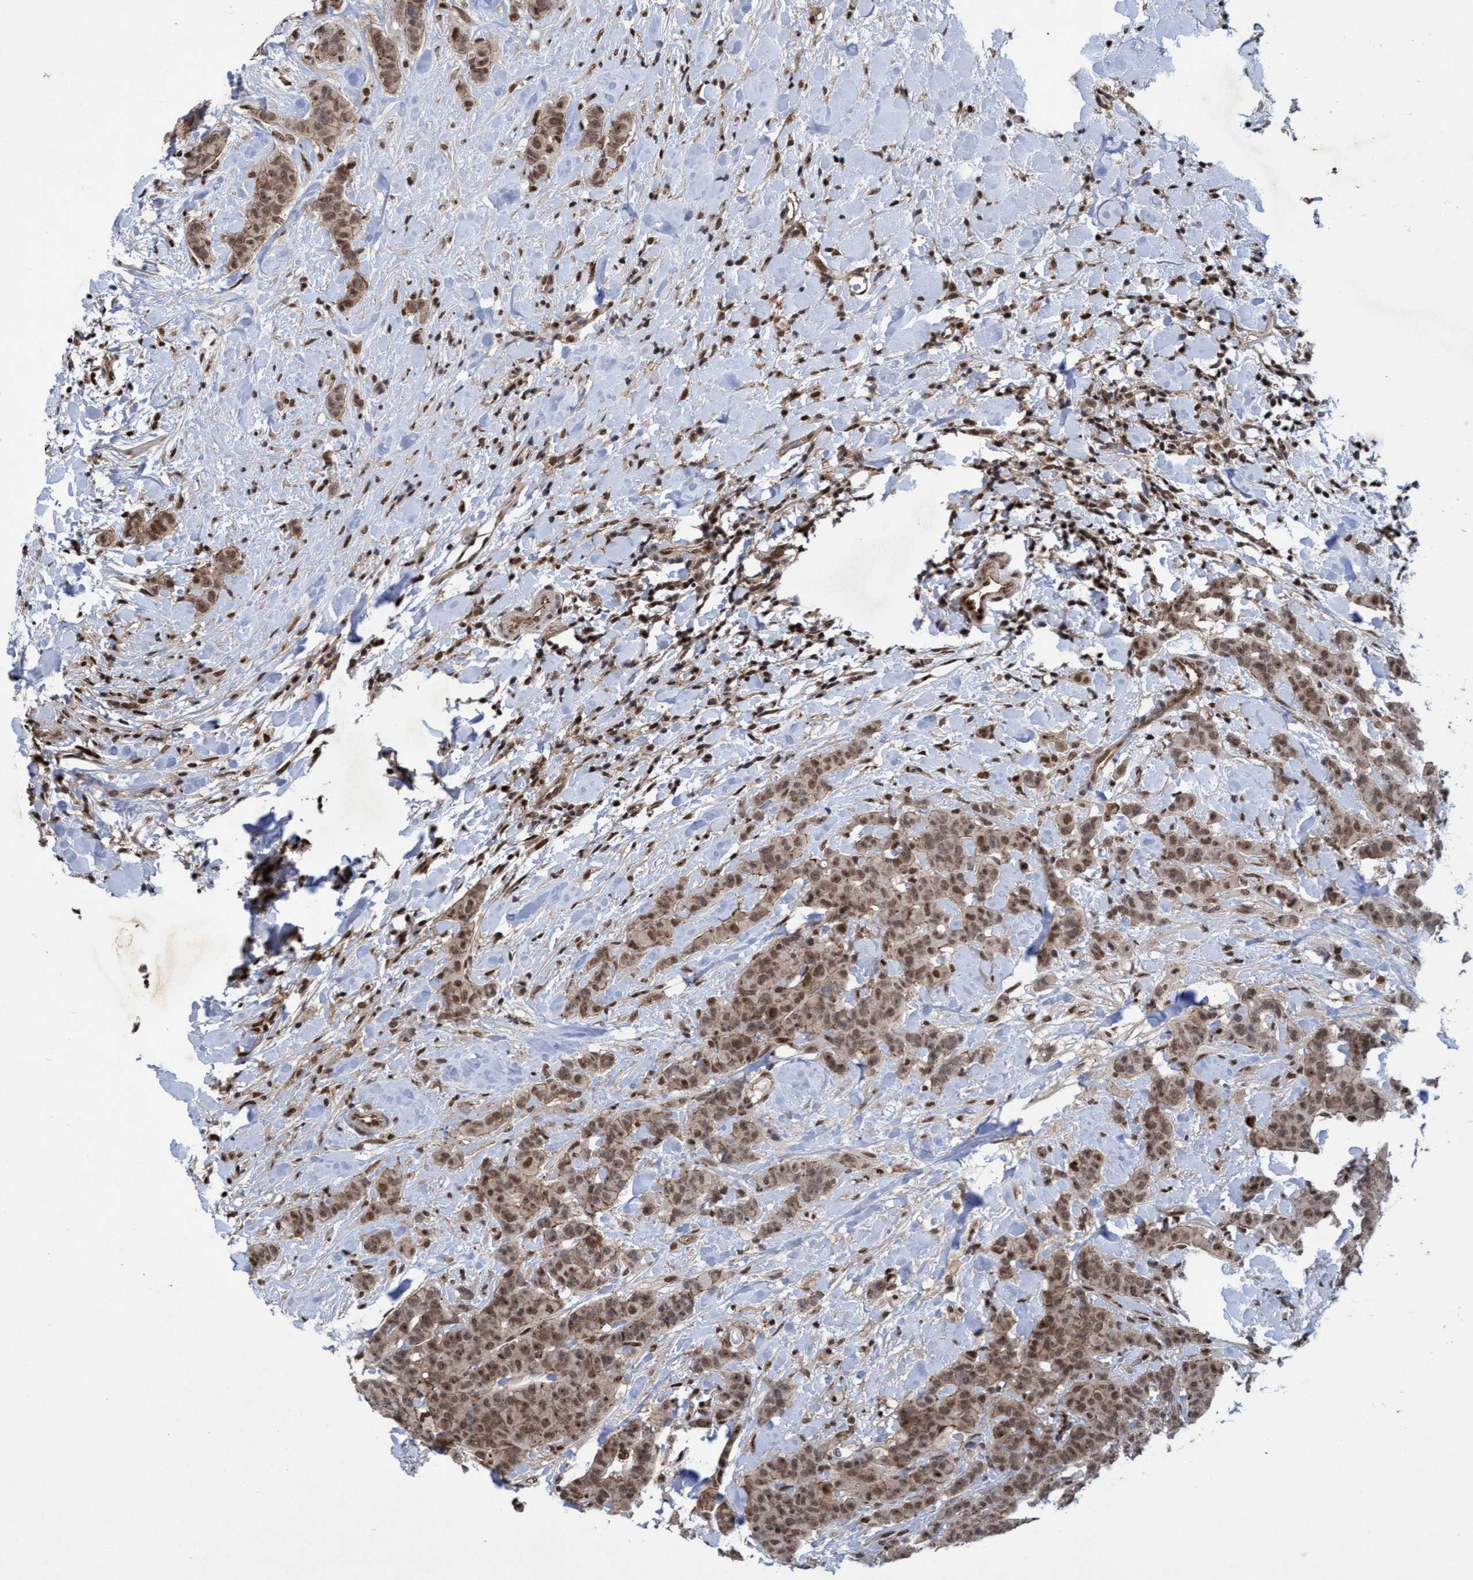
{"staining": {"intensity": "weak", "quantity": ">75%", "location": "cytoplasmic/membranous,nuclear"}, "tissue": "breast cancer", "cell_type": "Tumor cells", "image_type": "cancer", "snomed": [{"axis": "morphology", "description": "Normal tissue, NOS"}, {"axis": "morphology", "description": "Duct carcinoma"}, {"axis": "topography", "description": "Breast"}], "caption": "Immunohistochemistry of breast cancer (invasive ductal carcinoma) exhibits low levels of weak cytoplasmic/membranous and nuclear positivity in about >75% of tumor cells.", "gene": "GTF2F1", "patient": {"sex": "female", "age": 40}}